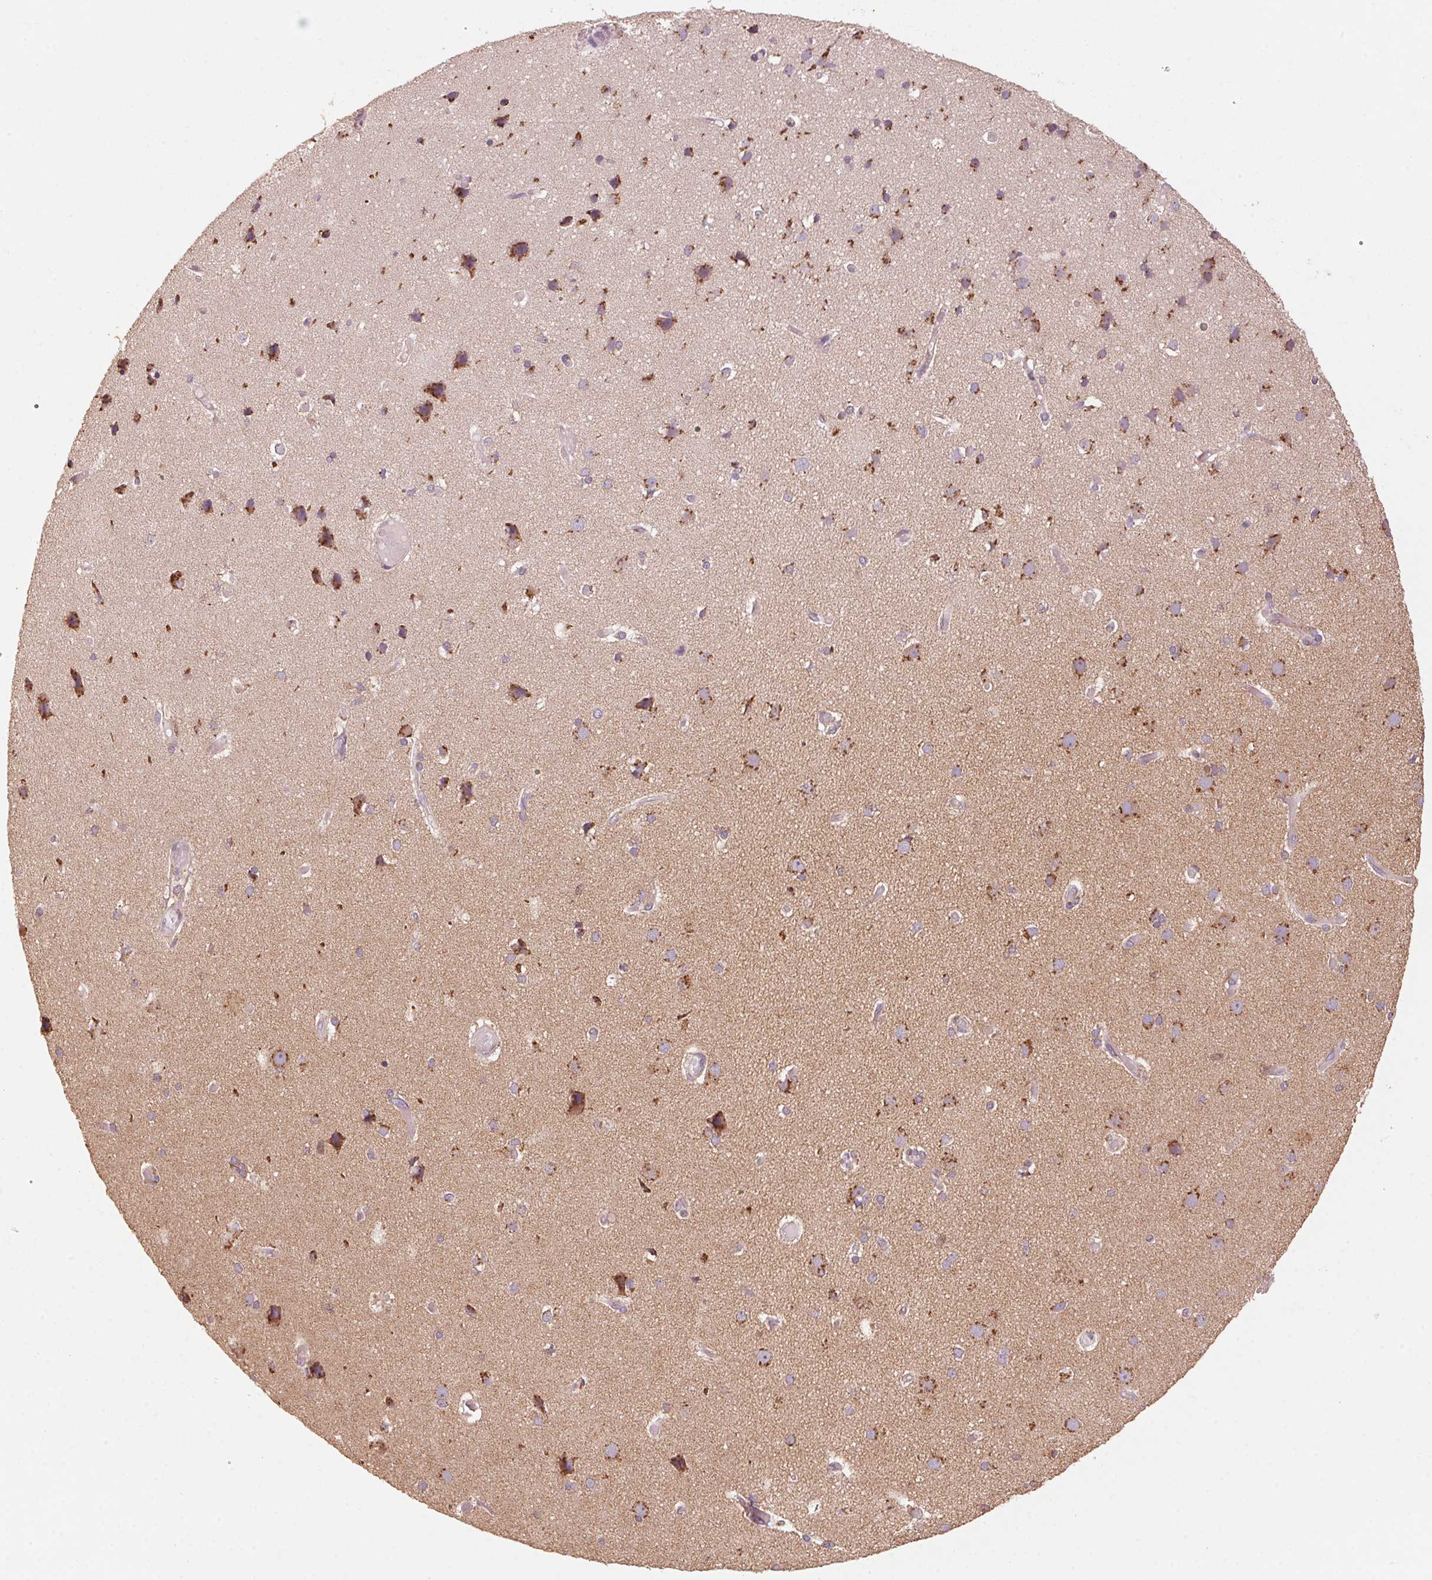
{"staining": {"intensity": "negative", "quantity": "none", "location": "none"}, "tissue": "cerebral cortex", "cell_type": "Endothelial cells", "image_type": "normal", "snomed": [{"axis": "morphology", "description": "Normal tissue, NOS"}, {"axis": "morphology", "description": "Glioma, malignant, High grade"}, {"axis": "topography", "description": "Cerebral cortex"}], "caption": "A high-resolution histopathology image shows immunohistochemistry staining of benign cerebral cortex, which shows no significant positivity in endothelial cells. The staining is performed using DAB brown chromogen with nuclei counter-stained in using hematoxylin.", "gene": "TOMM70", "patient": {"sex": "male", "age": 71}}